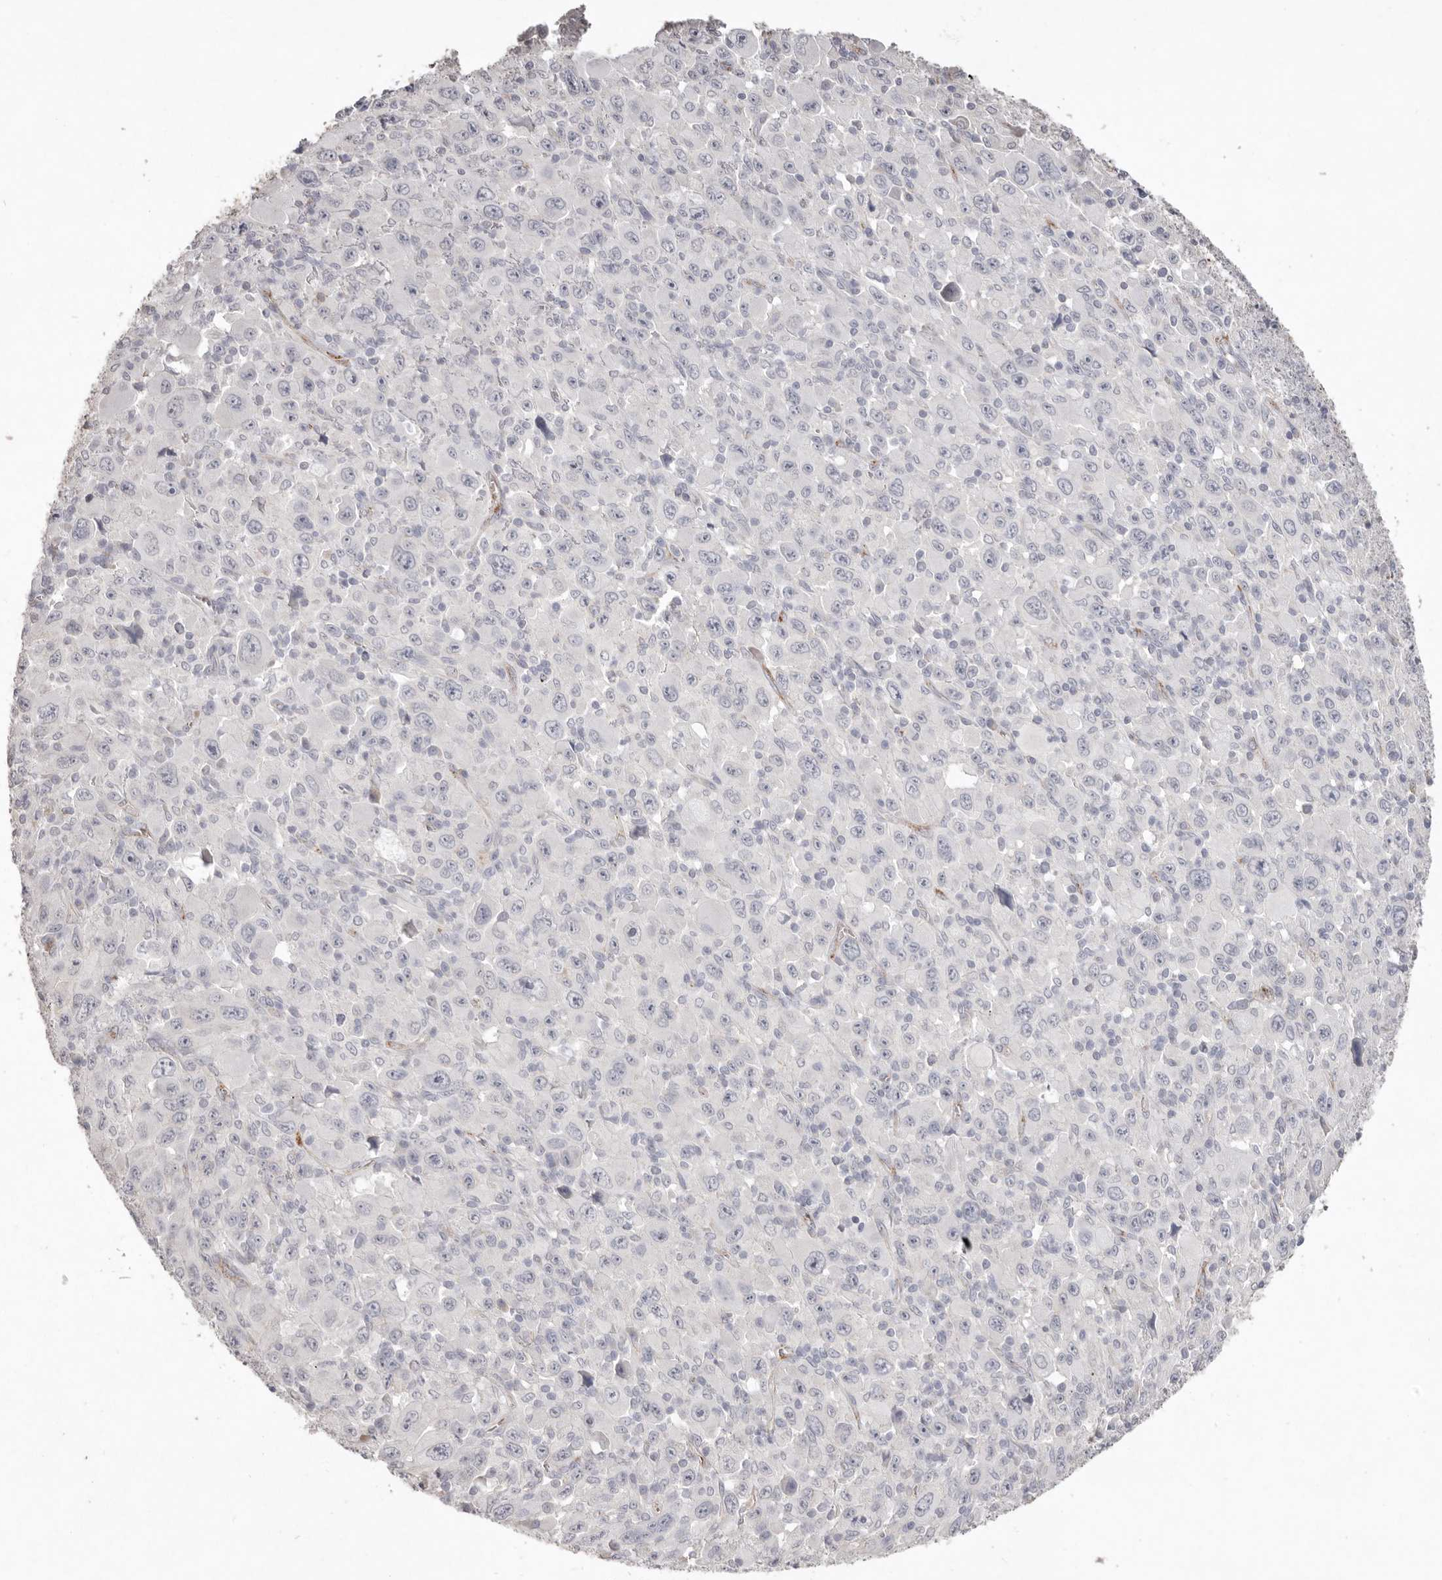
{"staining": {"intensity": "negative", "quantity": "none", "location": "none"}, "tissue": "melanoma", "cell_type": "Tumor cells", "image_type": "cancer", "snomed": [{"axis": "morphology", "description": "Malignant melanoma, Metastatic site"}, {"axis": "topography", "description": "Skin"}], "caption": "Malignant melanoma (metastatic site) was stained to show a protein in brown. There is no significant positivity in tumor cells.", "gene": "ZYG11B", "patient": {"sex": "female", "age": 56}}